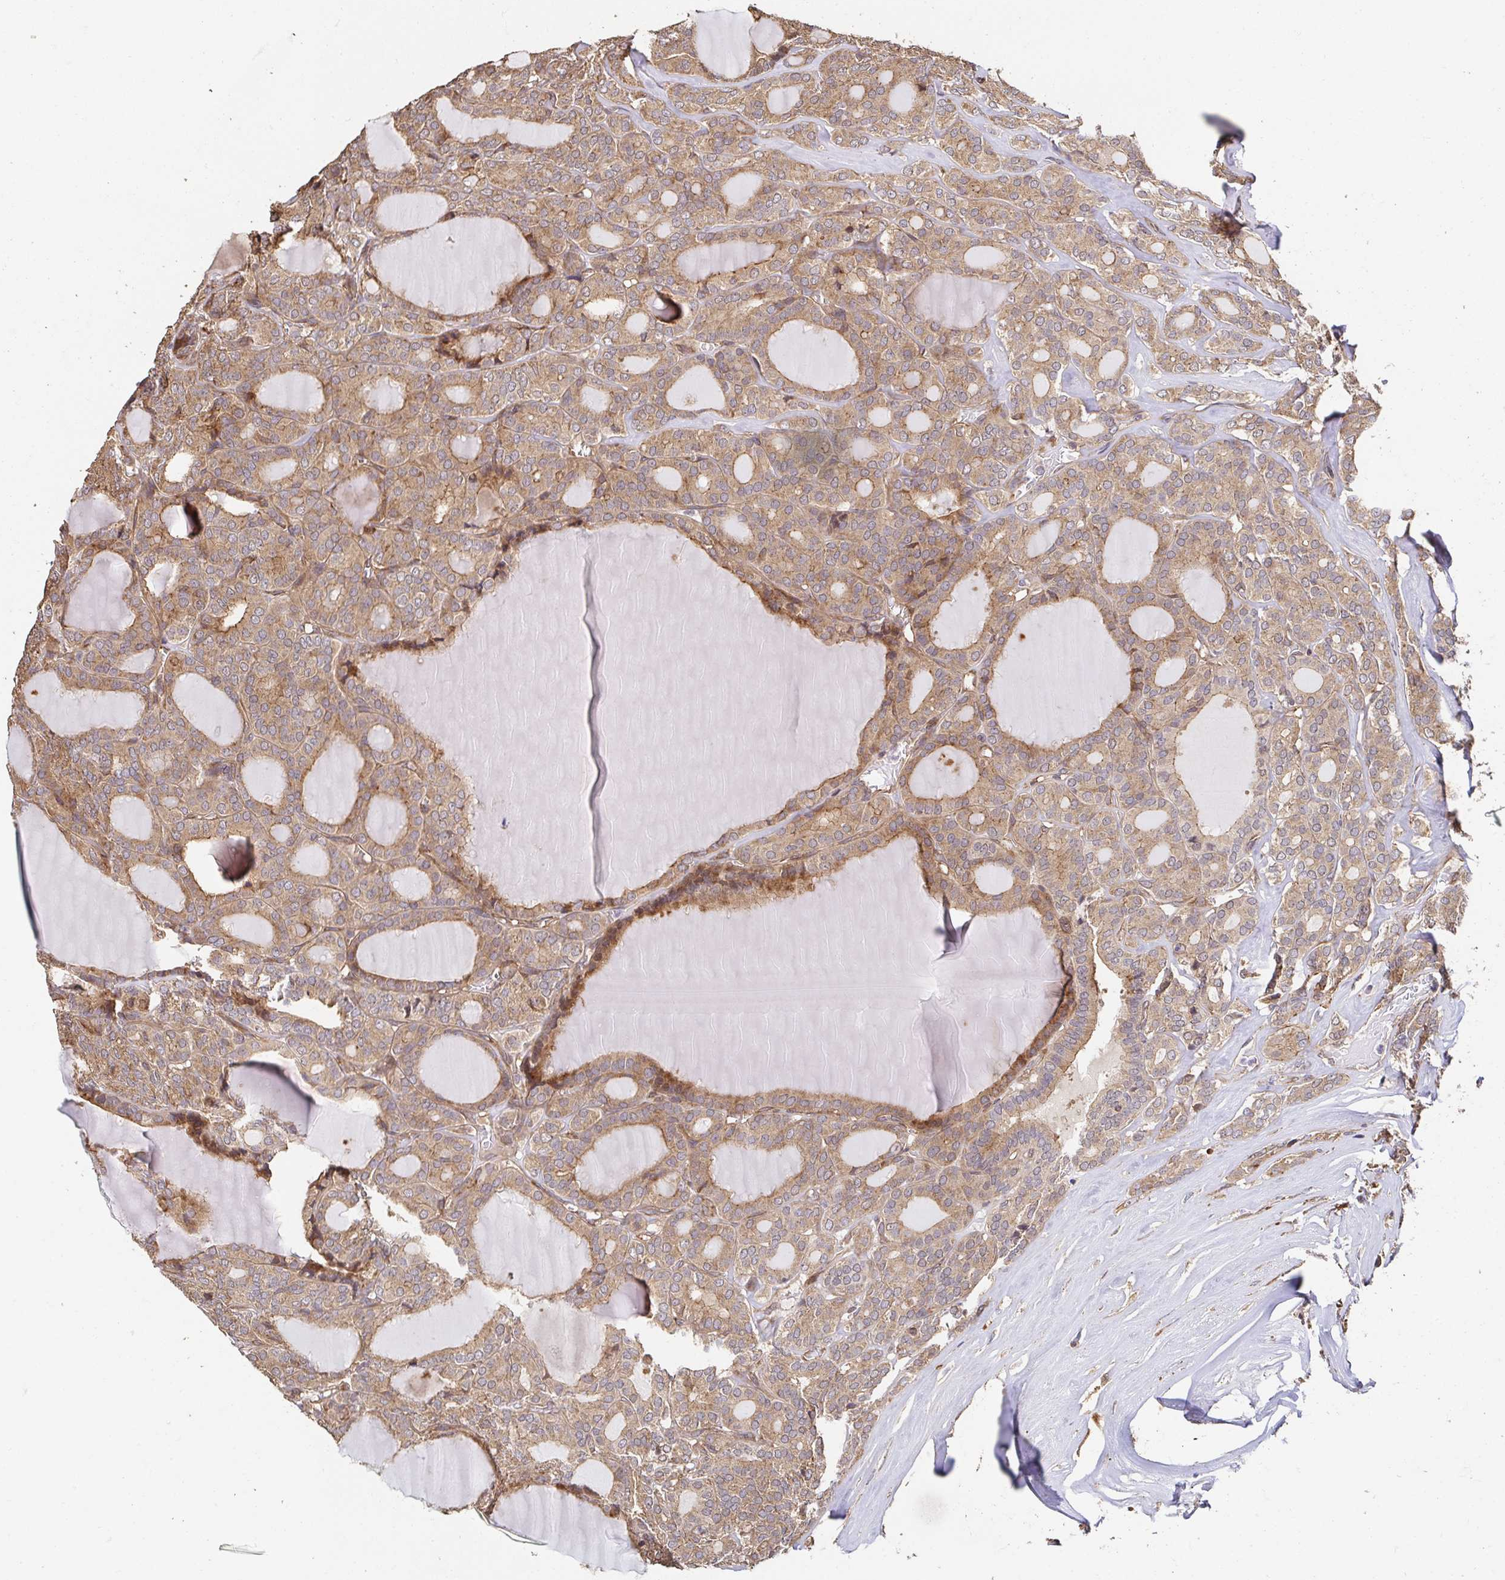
{"staining": {"intensity": "moderate", "quantity": ">75%", "location": "cytoplasmic/membranous"}, "tissue": "thyroid cancer", "cell_type": "Tumor cells", "image_type": "cancer", "snomed": [{"axis": "morphology", "description": "Follicular adenoma carcinoma, NOS"}, {"axis": "topography", "description": "Thyroid gland"}], "caption": "Immunohistochemical staining of human thyroid cancer shows medium levels of moderate cytoplasmic/membranous protein positivity in approximately >75% of tumor cells. (DAB IHC with brightfield microscopy, high magnification).", "gene": "APBB1", "patient": {"sex": "male", "age": 74}}